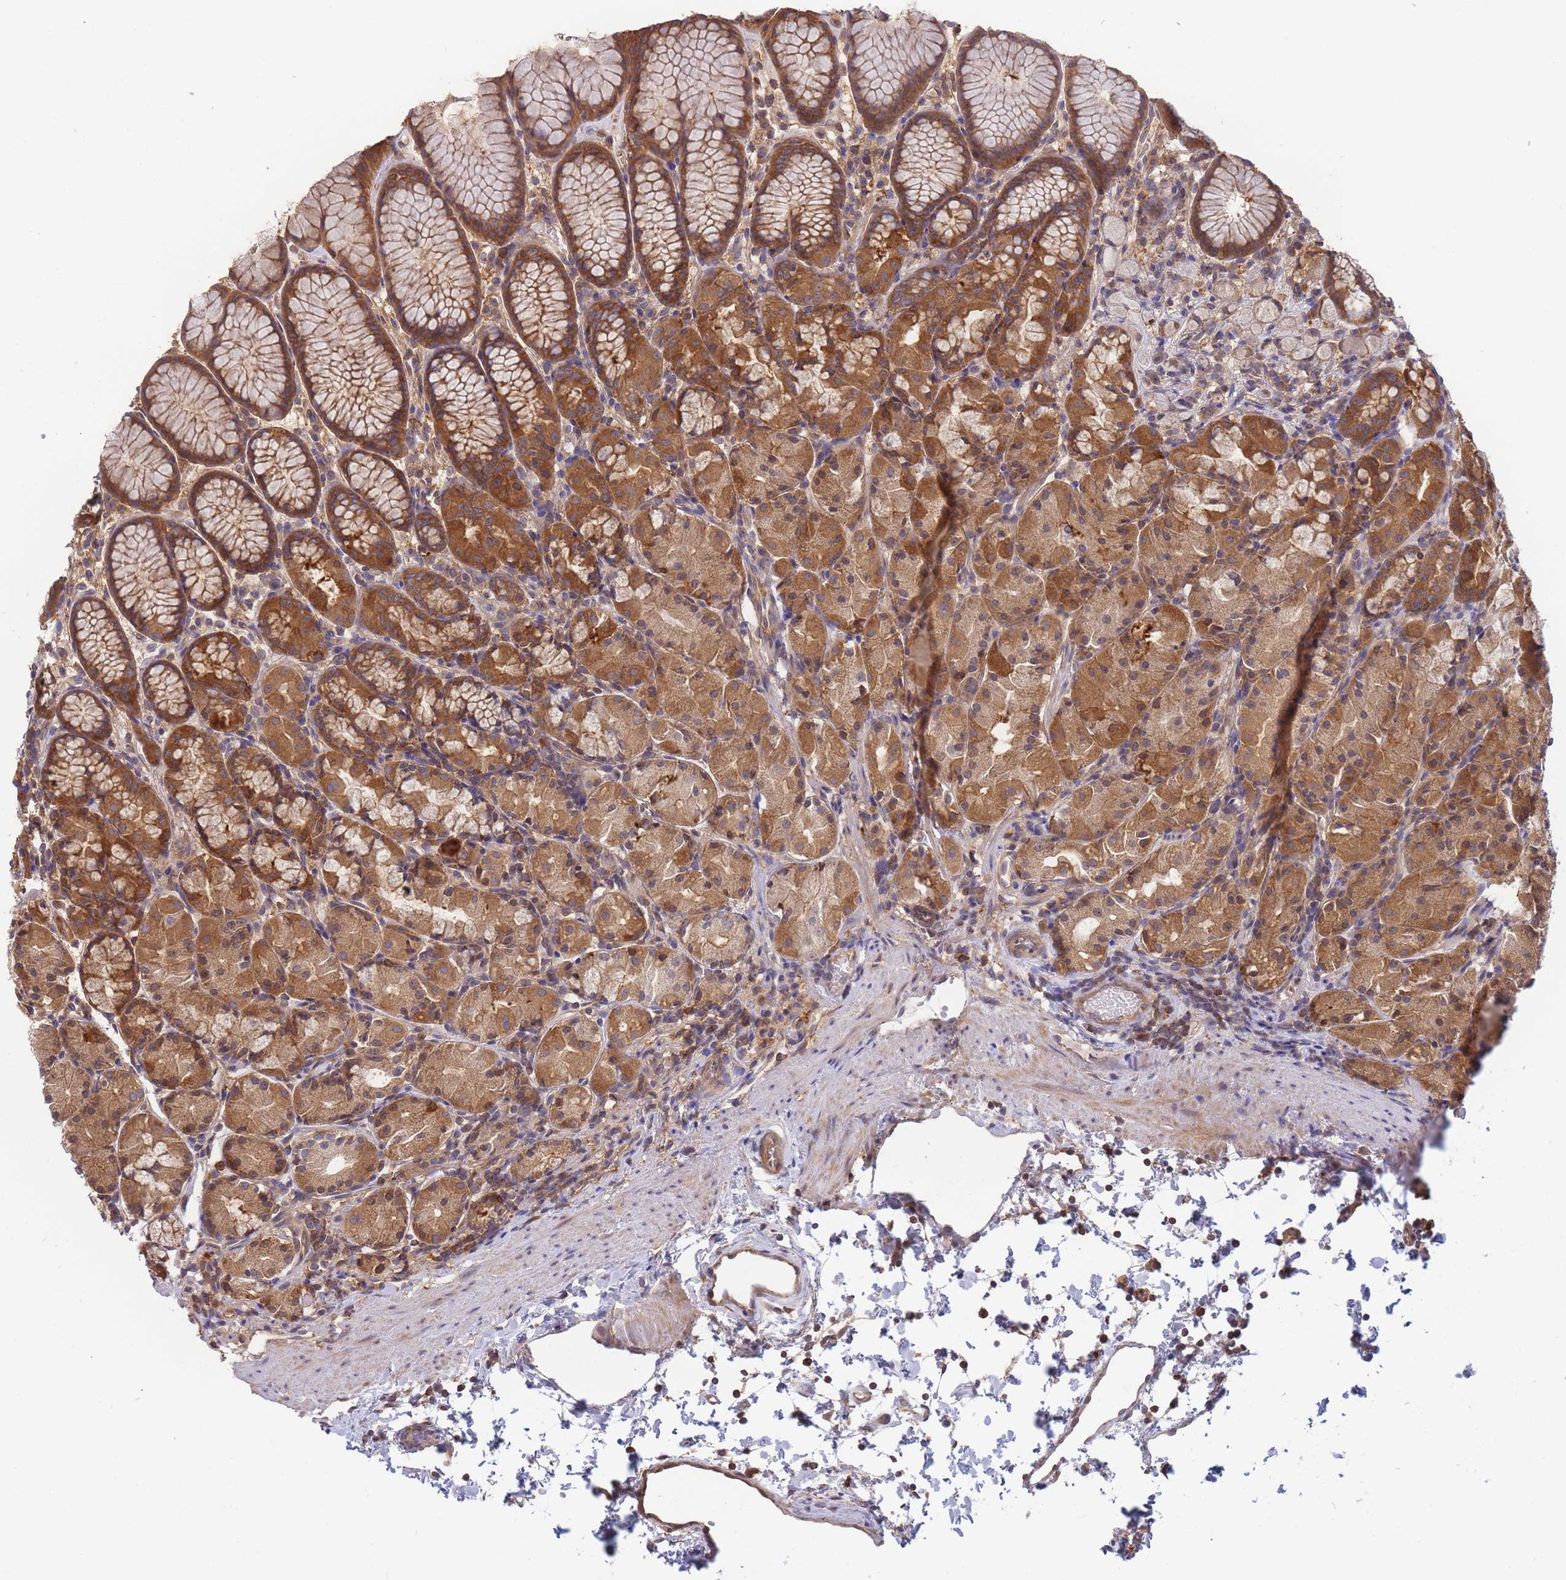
{"staining": {"intensity": "strong", "quantity": ">75%", "location": "cytoplasmic/membranous"}, "tissue": "stomach", "cell_type": "Glandular cells", "image_type": "normal", "snomed": [{"axis": "morphology", "description": "Normal tissue, NOS"}, {"axis": "topography", "description": "Stomach, upper"}], "caption": "Strong cytoplasmic/membranous staining for a protein is seen in about >75% of glandular cells of normal stomach using IHC.", "gene": "SLC4A9", "patient": {"sex": "male", "age": 47}}